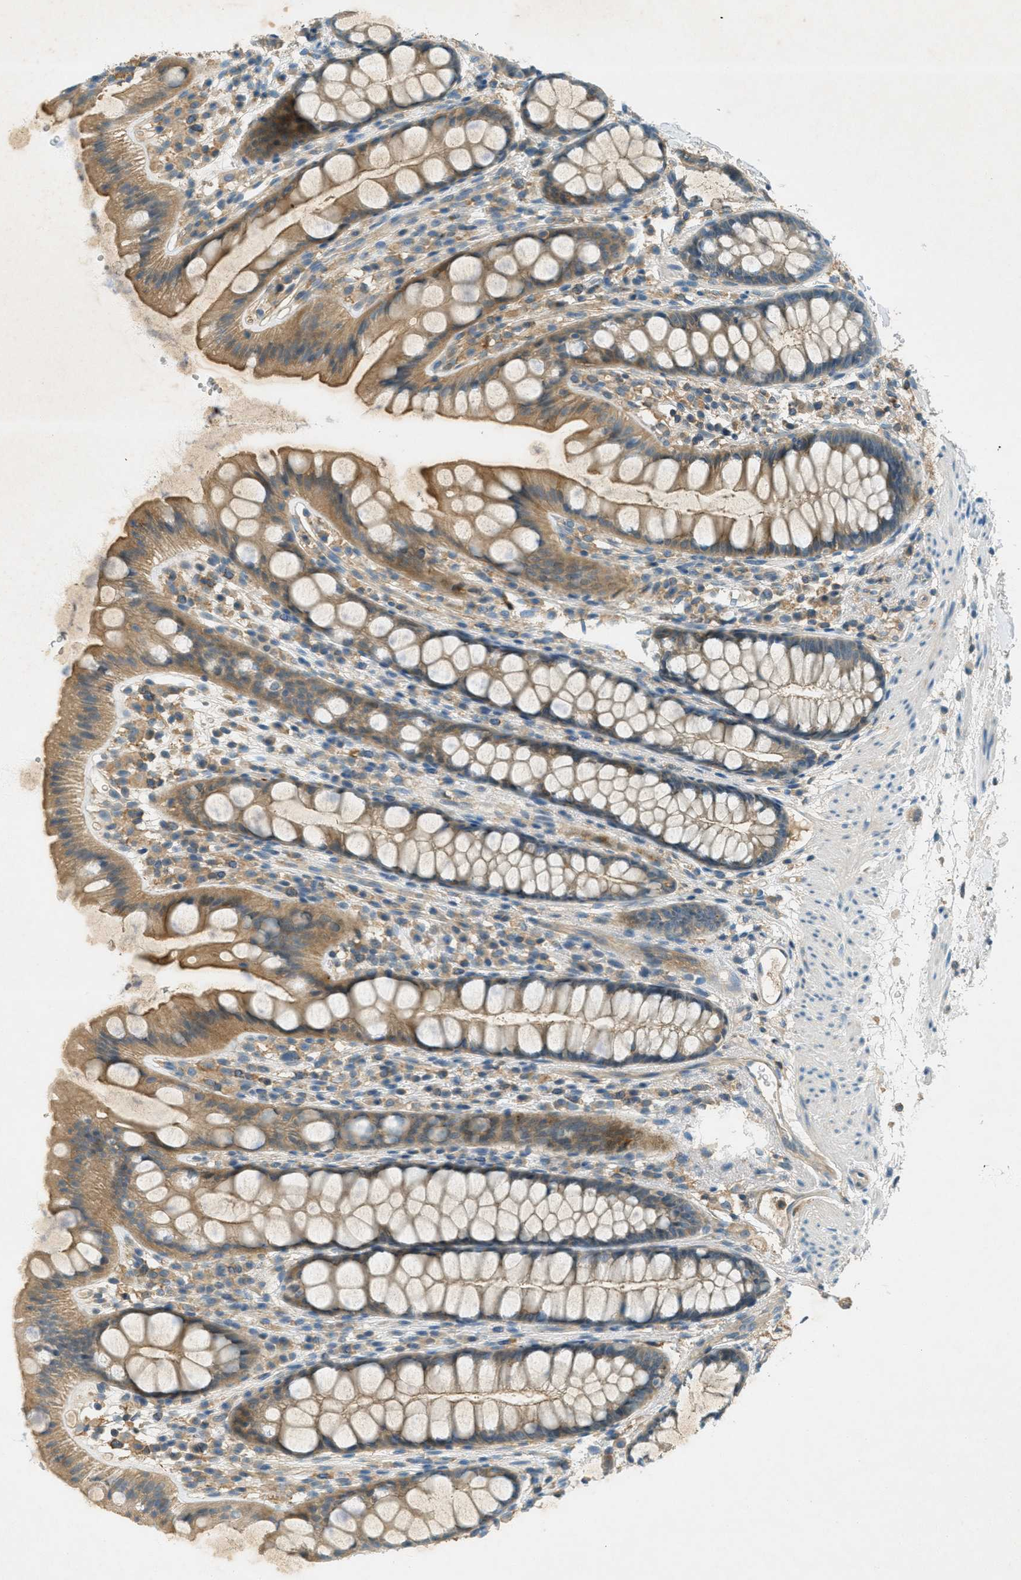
{"staining": {"intensity": "moderate", "quantity": ">75%", "location": "cytoplasmic/membranous"}, "tissue": "rectum", "cell_type": "Glandular cells", "image_type": "normal", "snomed": [{"axis": "morphology", "description": "Normal tissue, NOS"}, {"axis": "topography", "description": "Rectum"}], "caption": "Protein analysis of normal rectum exhibits moderate cytoplasmic/membranous staining in about >75% of glandular cells.", "gene": "NUDT4B", "patient": {"sex": "female", "age": 65}}